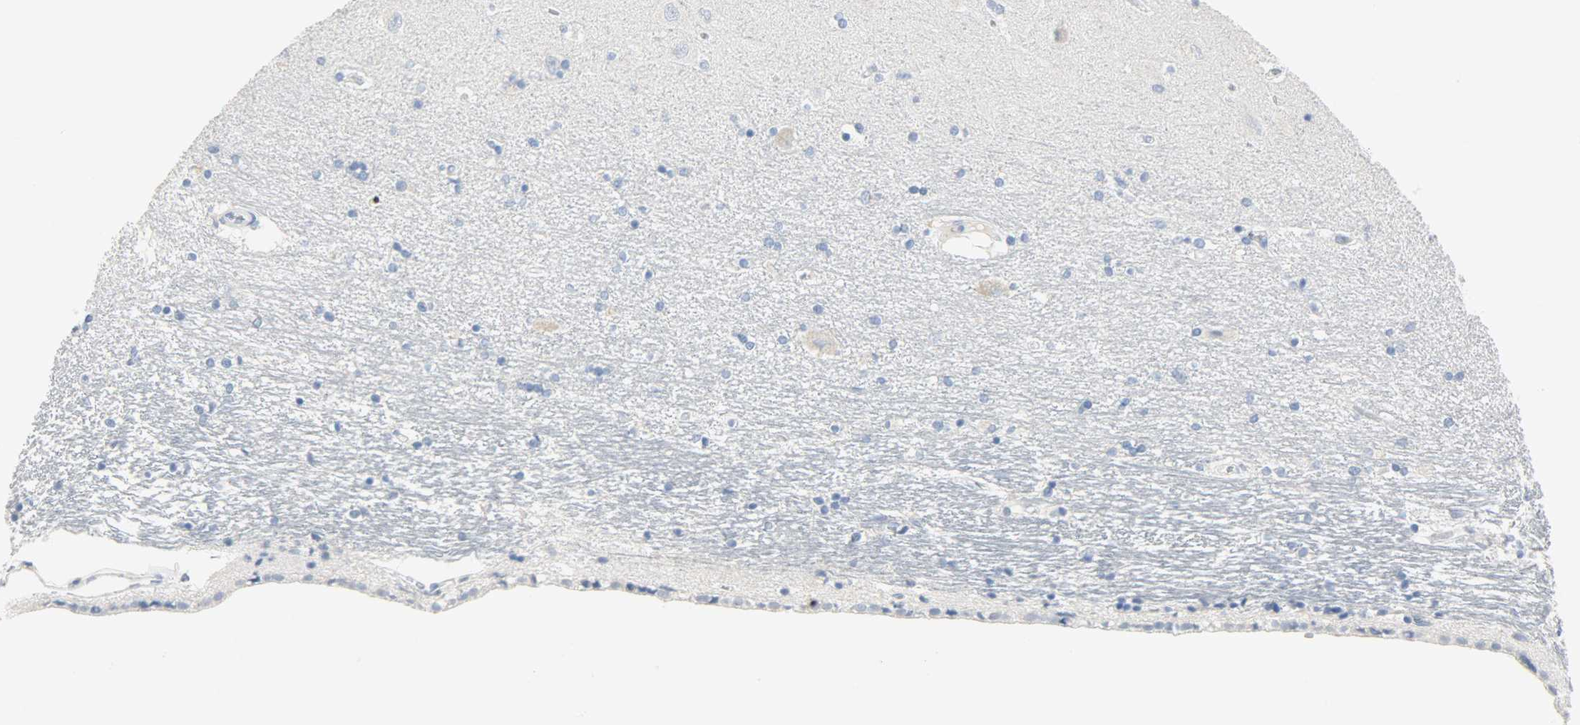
{"staining": {"intensity": "negative", "quantity": "none", "location": "none"}, "tissue": "hippocampus", "cell_type": "Glial cells", "image_type": "normal", "snomed": [{"axis": "morphology", "description": "Normal tissue, NOS"}, {"axis": "topography", "description": "Hippocampus"}], "caption": "Hippocampus was stained to show a protein in brown. There is no significant staining in glial cells. (IHC, brightfield microscopy, high magnification).", "gene": "HELLS", "patient": {"sex": "female", "age": 54}}